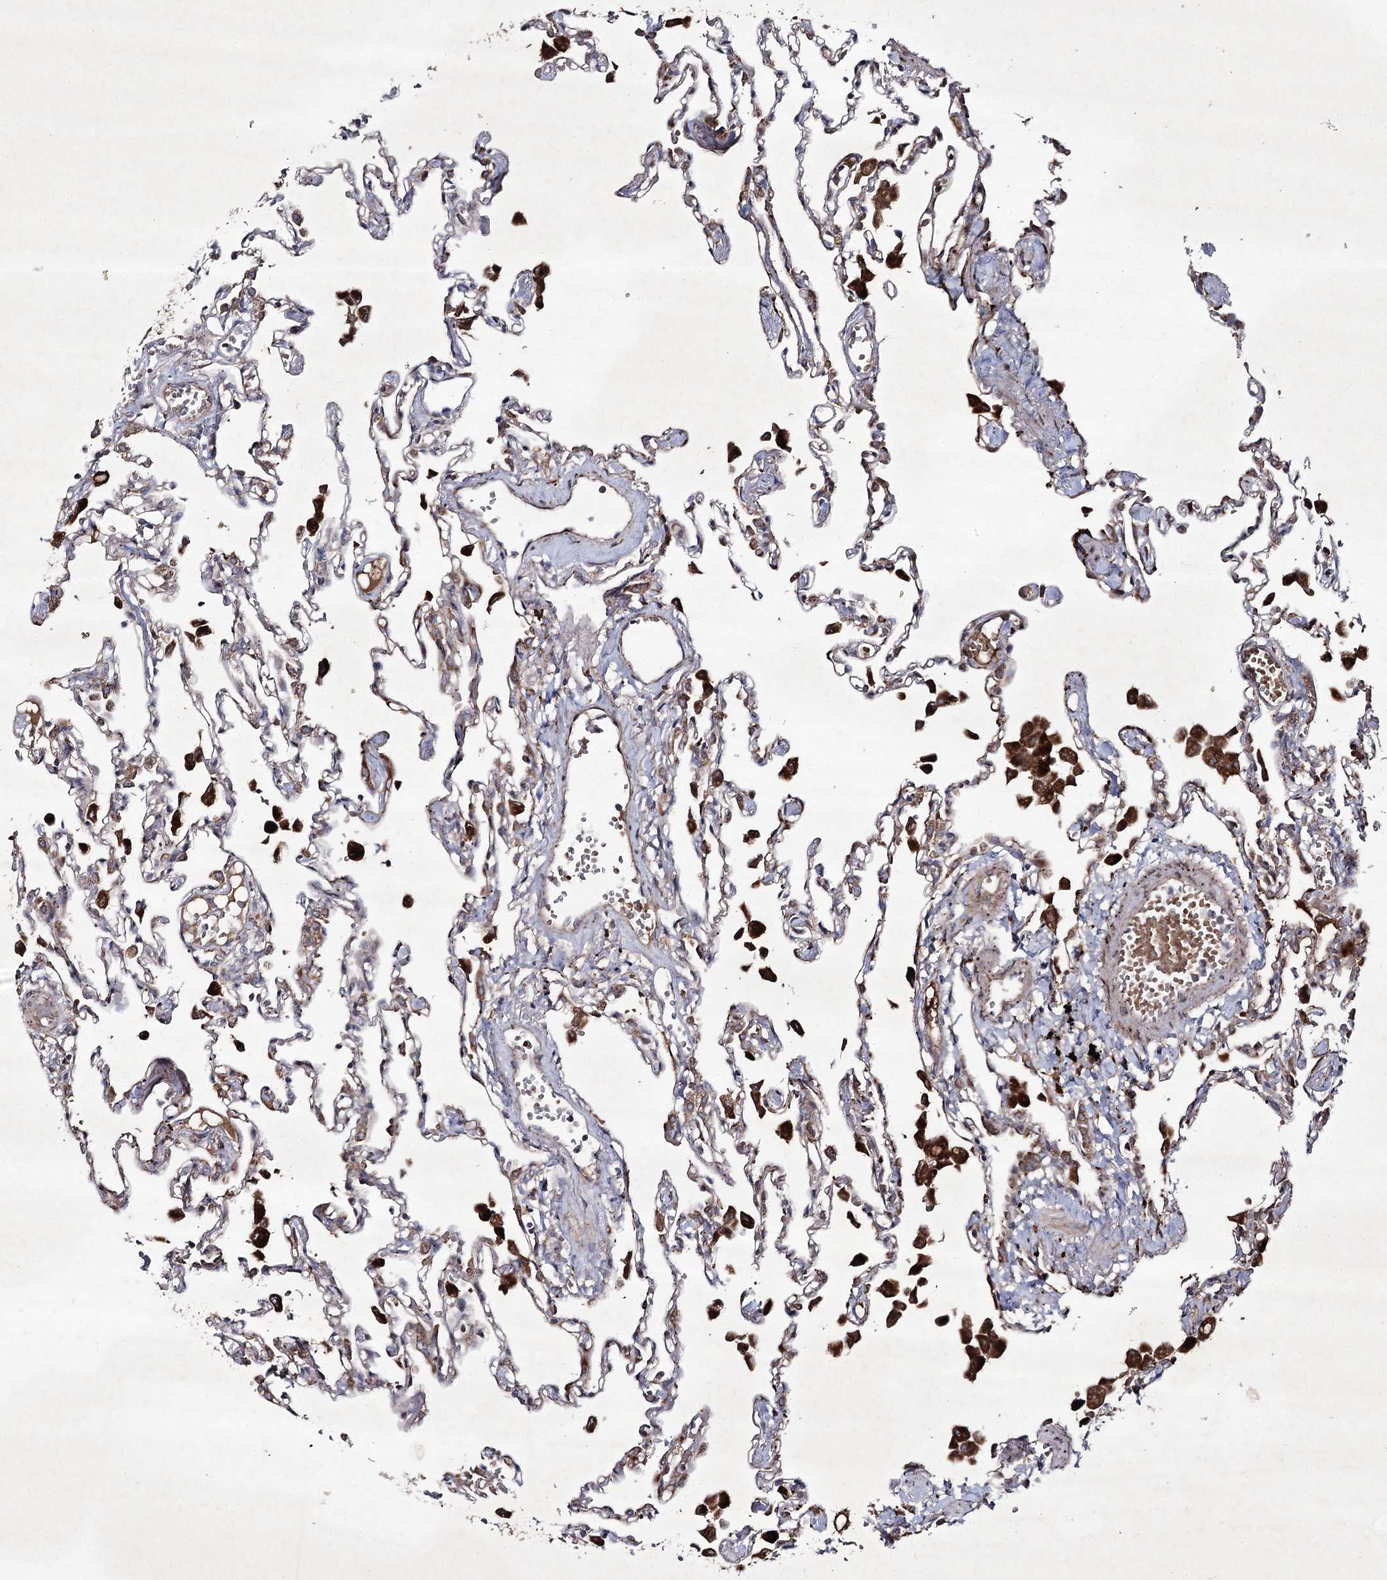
{"staining": {"intensity": "moderate", "quantity": "25%-75%", "location": "cytoplasmic/membranous"}, "tissue": "lung", "cell_type": "Alveolar cells", "image_type": "normal", "snomed": [{"axis": "morphology", "description": "Normal tissue, NOS"}, {"axis": "topography", "description": "Bronchus"}, {"axis": "topography", "description": "Lung"}], "caption": "Immunohistochemistry (IHC) (DAB) staining of normal lung demonstrates moderate cytoplasmic/membranous protein positivity in approximately 25%-75% of alveolar cells.", "gene": "ALG9", "patient": {"sex": "female", "age": 49}}